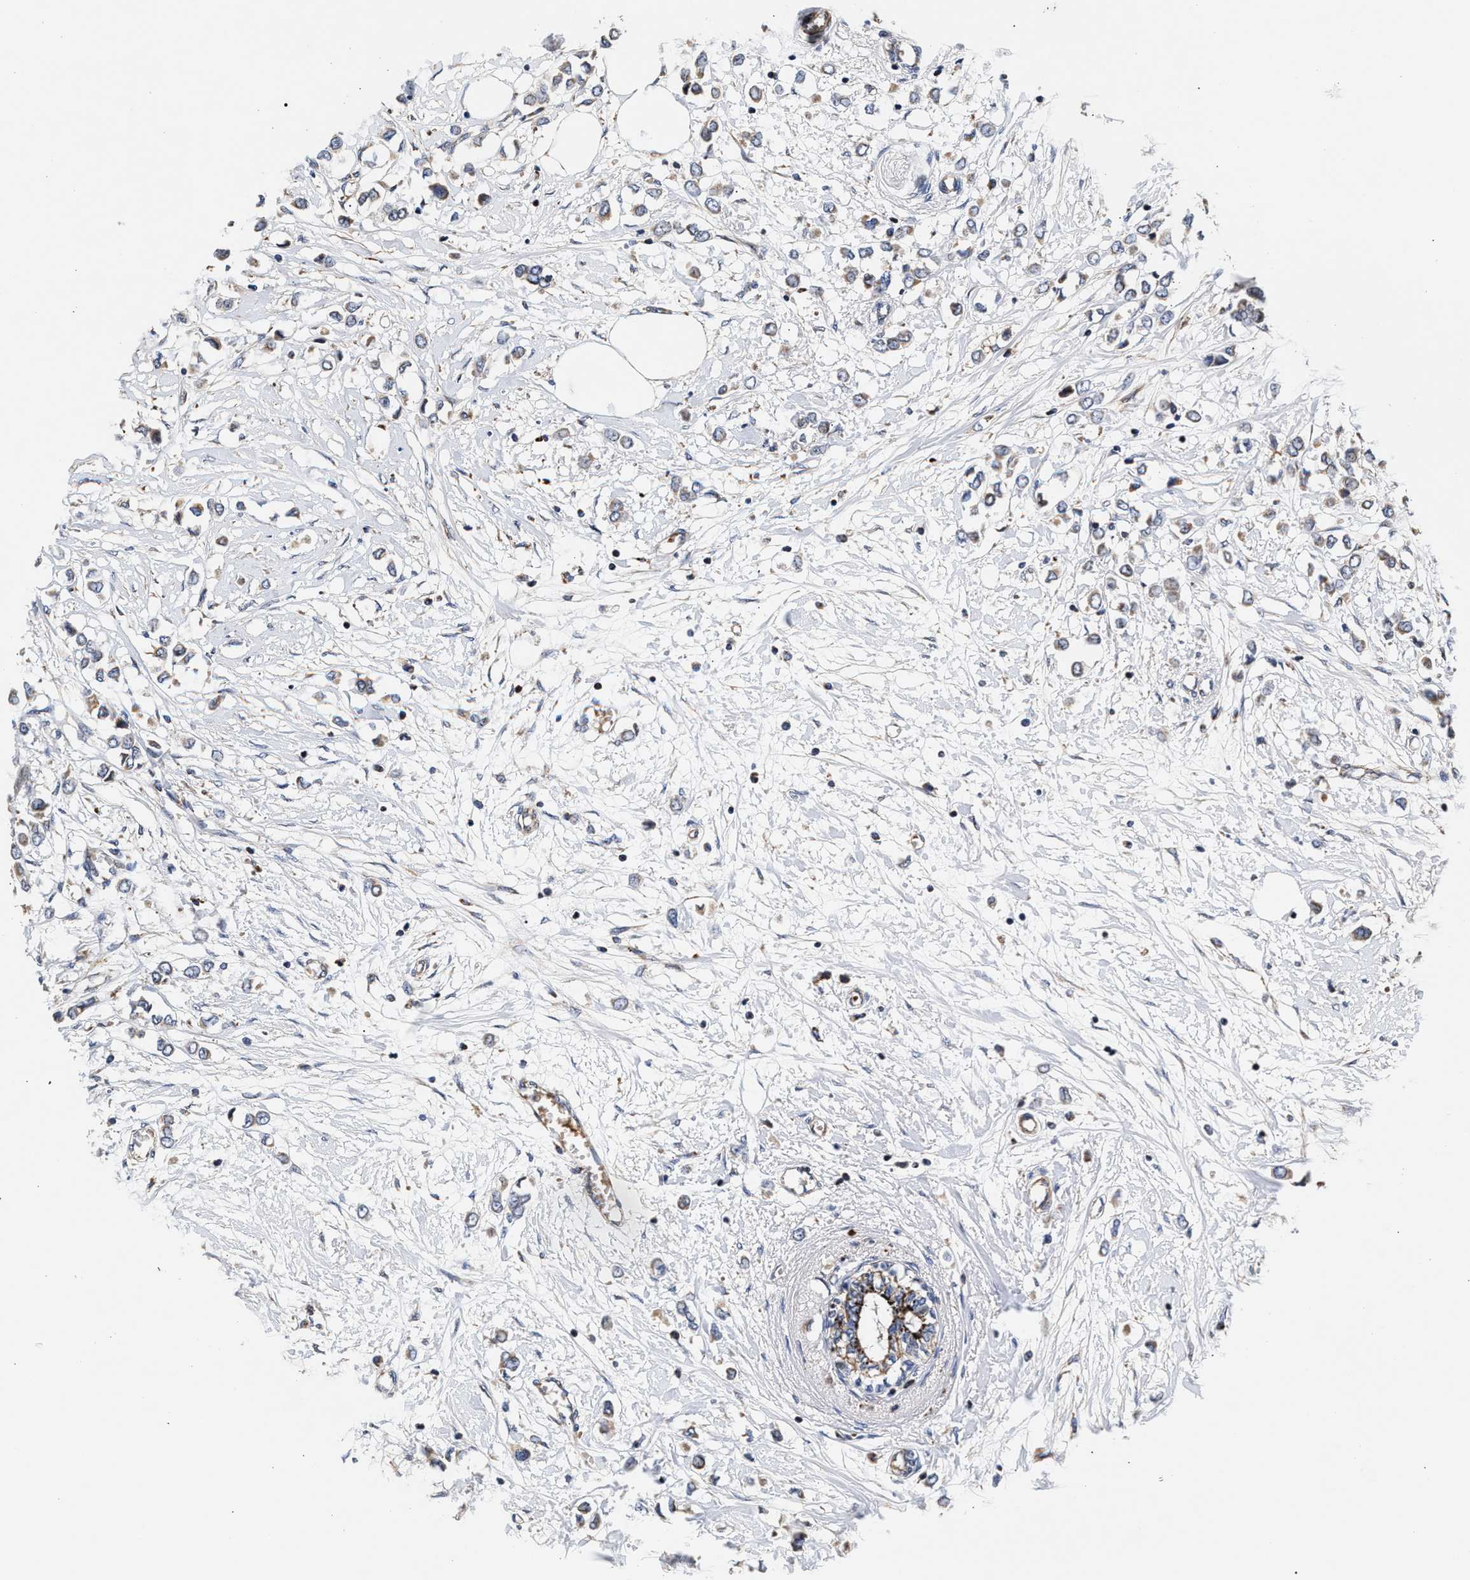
{"staining": {"intensity": "weak", "quantity": "25%-75%", "location": "cytoplasmic/membranous"}, "tissue": "breast cancer", "cell_type": "Tumor cells", "image_type": "cancer", "snomed": [{"axis": "morphology", "description": "Lobular carcinoma"}, {"axis": "topography", "description": "Breast"}], "caption": "DAB (3,3'-diaminobenzidine) immunohistochemical staining of breast cancer demonstrates weak cytoplasmic/membranous protein positivity in about 25%-75% of tumor cells.", "gene": "SGK1", "patient": {"sex": "female", "age": 51}}